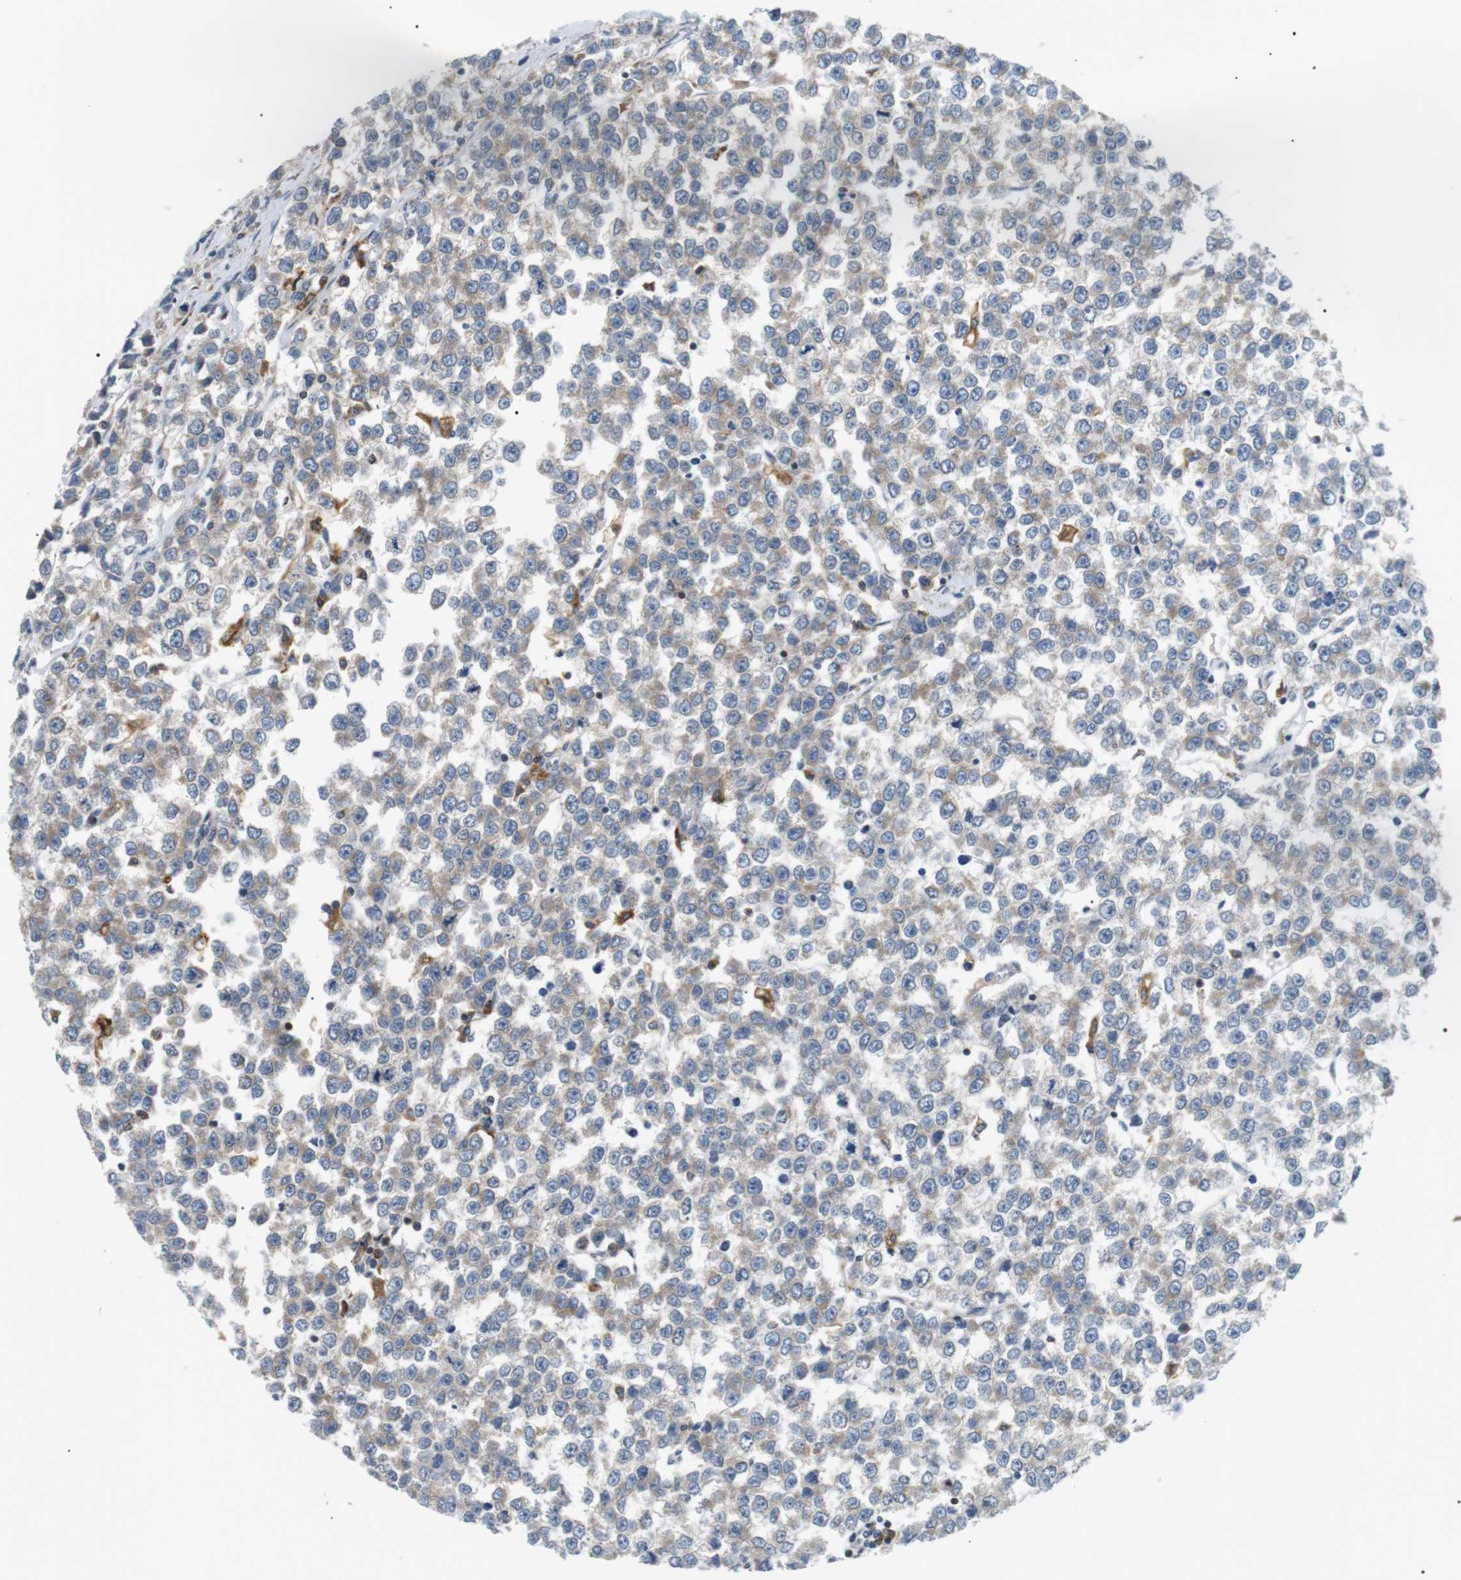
{"staining": {"intensity": "negative", "quantity": "none", "location": "none"}, "tissue": "testis cancer", "cell_type": "Tumor cells", "image_type": "cancer", "snomed": [{"axis": "morphology", "description": "Seminoma, NOS"}, {"axis": "morphology", "description": "Carcinoma, Embryonal, NOS"}, {"axis": "topography", "description": "Testis"}], "caption": "Photomicrograph shows no significant protein expression in tumor cells of embryonal carcinoma (testis). (Brightfield microscopy of DAB immunohistochemistry at high magnification).", "gene": "RAB9A", "patient": {"sex": "male", "age": 52}}